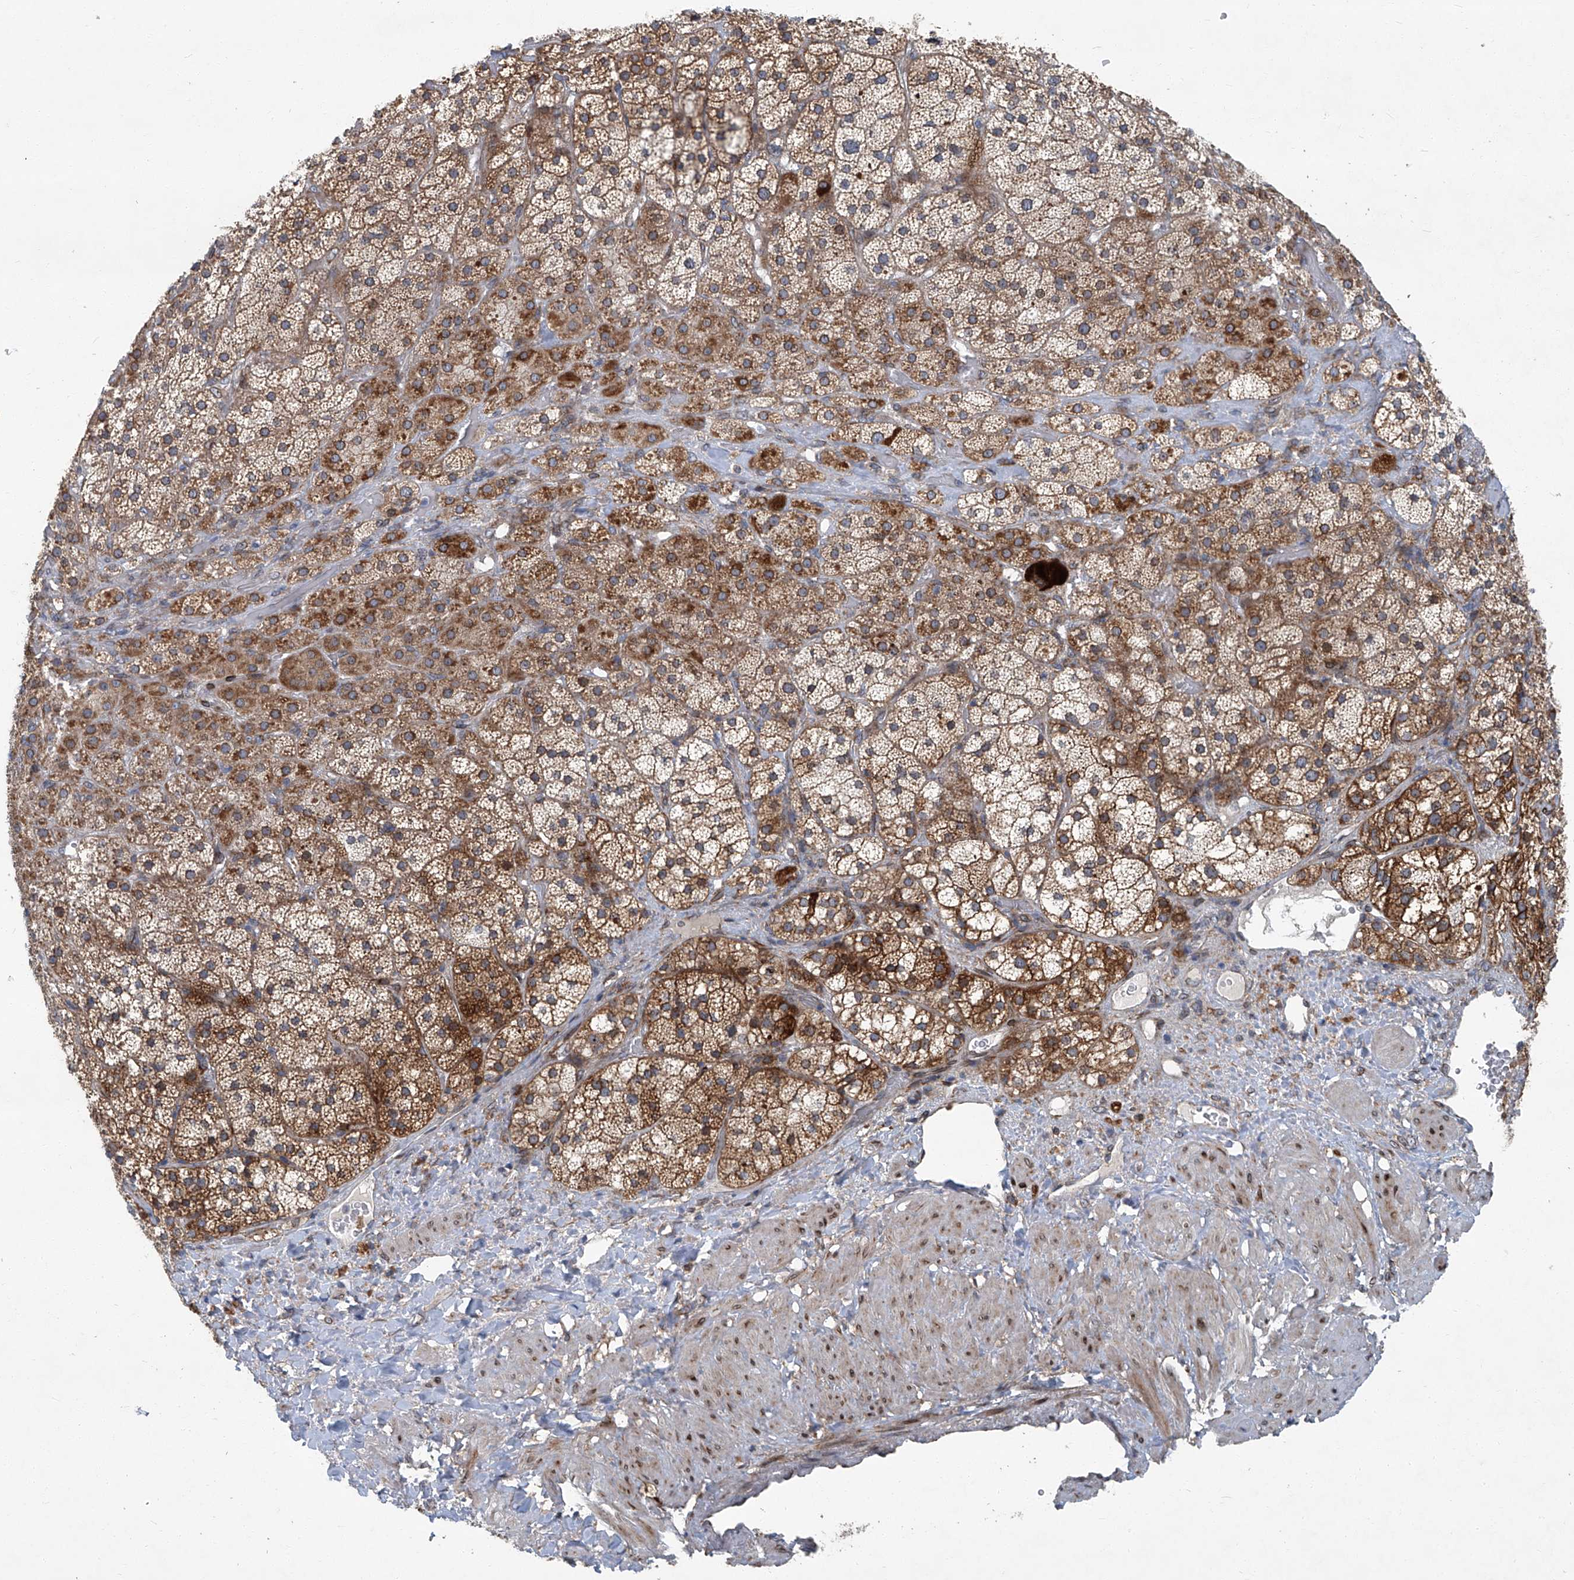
{"staining": {"intensity": "strong", "quantity": "25%-75%", "location": "cytoplasmic/membranous"}, "tissue": "adrenal gland", "cell_type": "Glandular cells", "image_type": "normal", "snomed": [{"axis": "morphology", "description": "Normal tissue, NOS"}, {"axis": "topography", "description": "Adrenal gland"}], "caption": "The photomicrograph shows staining of unremarkable adrenal gland, revealing strong cytoplasmic/membranous protein expression (brown color) within glandular cells.", "gene": "GPR132", "patient": {"sex": "male", "age": 57}}